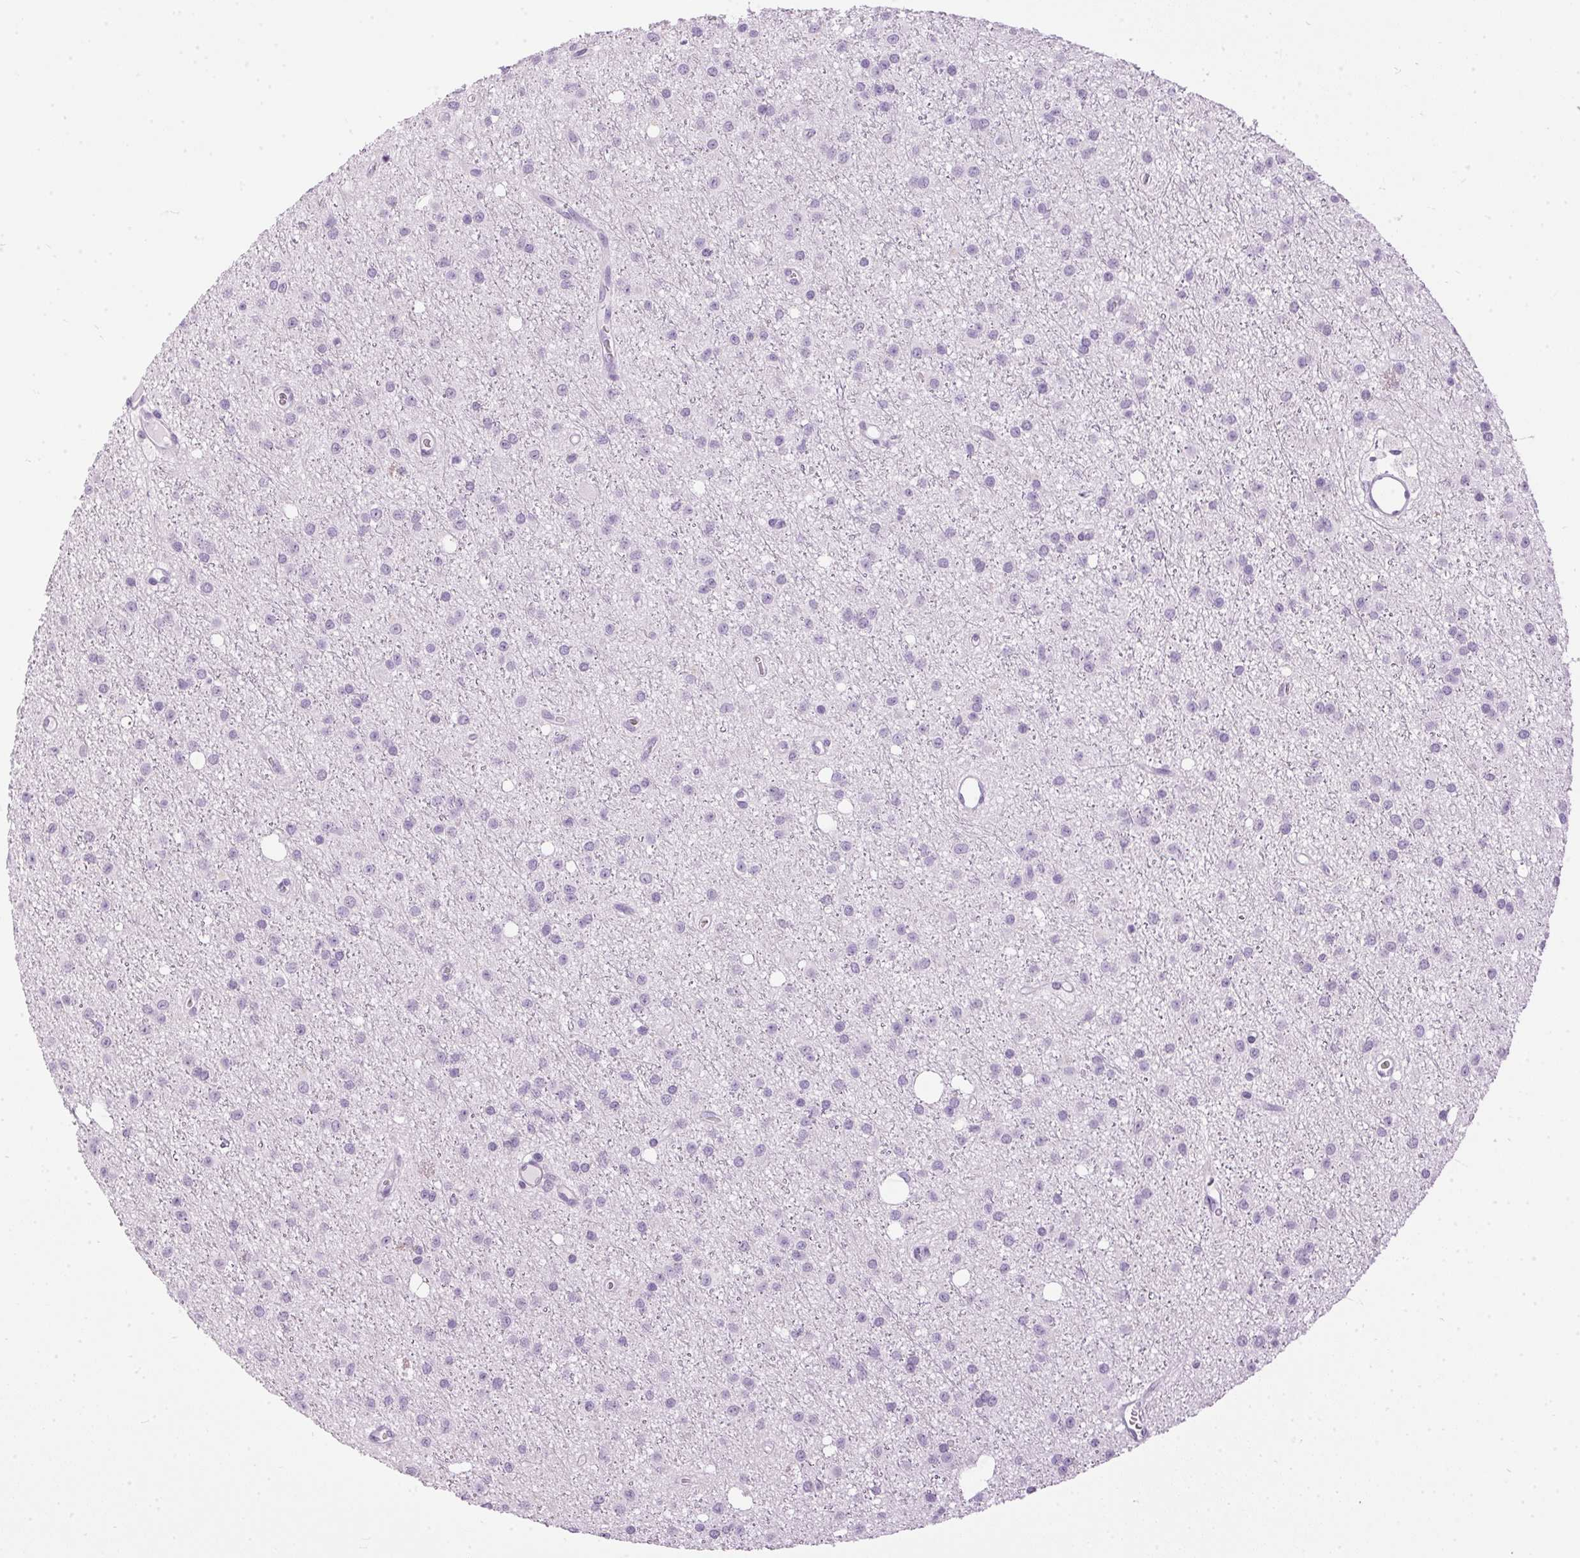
{"staining": {"intensity": "negative", "quantity": "none", "location": "none"}, "tissue": "glioma", "cell_type": "Tumor cells", "image_type": "cancer", "snomed": [{"axis": "morphology", "description": "Glioma, malignant, Low grade"}, {"axis": "topography", "description": "Brain"}], "caption": "Human glioma stained for a protein using immunohistochemistry exhibits no expression in tumor cells.", "gene": "SP7", "patient": {"sex": "male", "age": 27}}